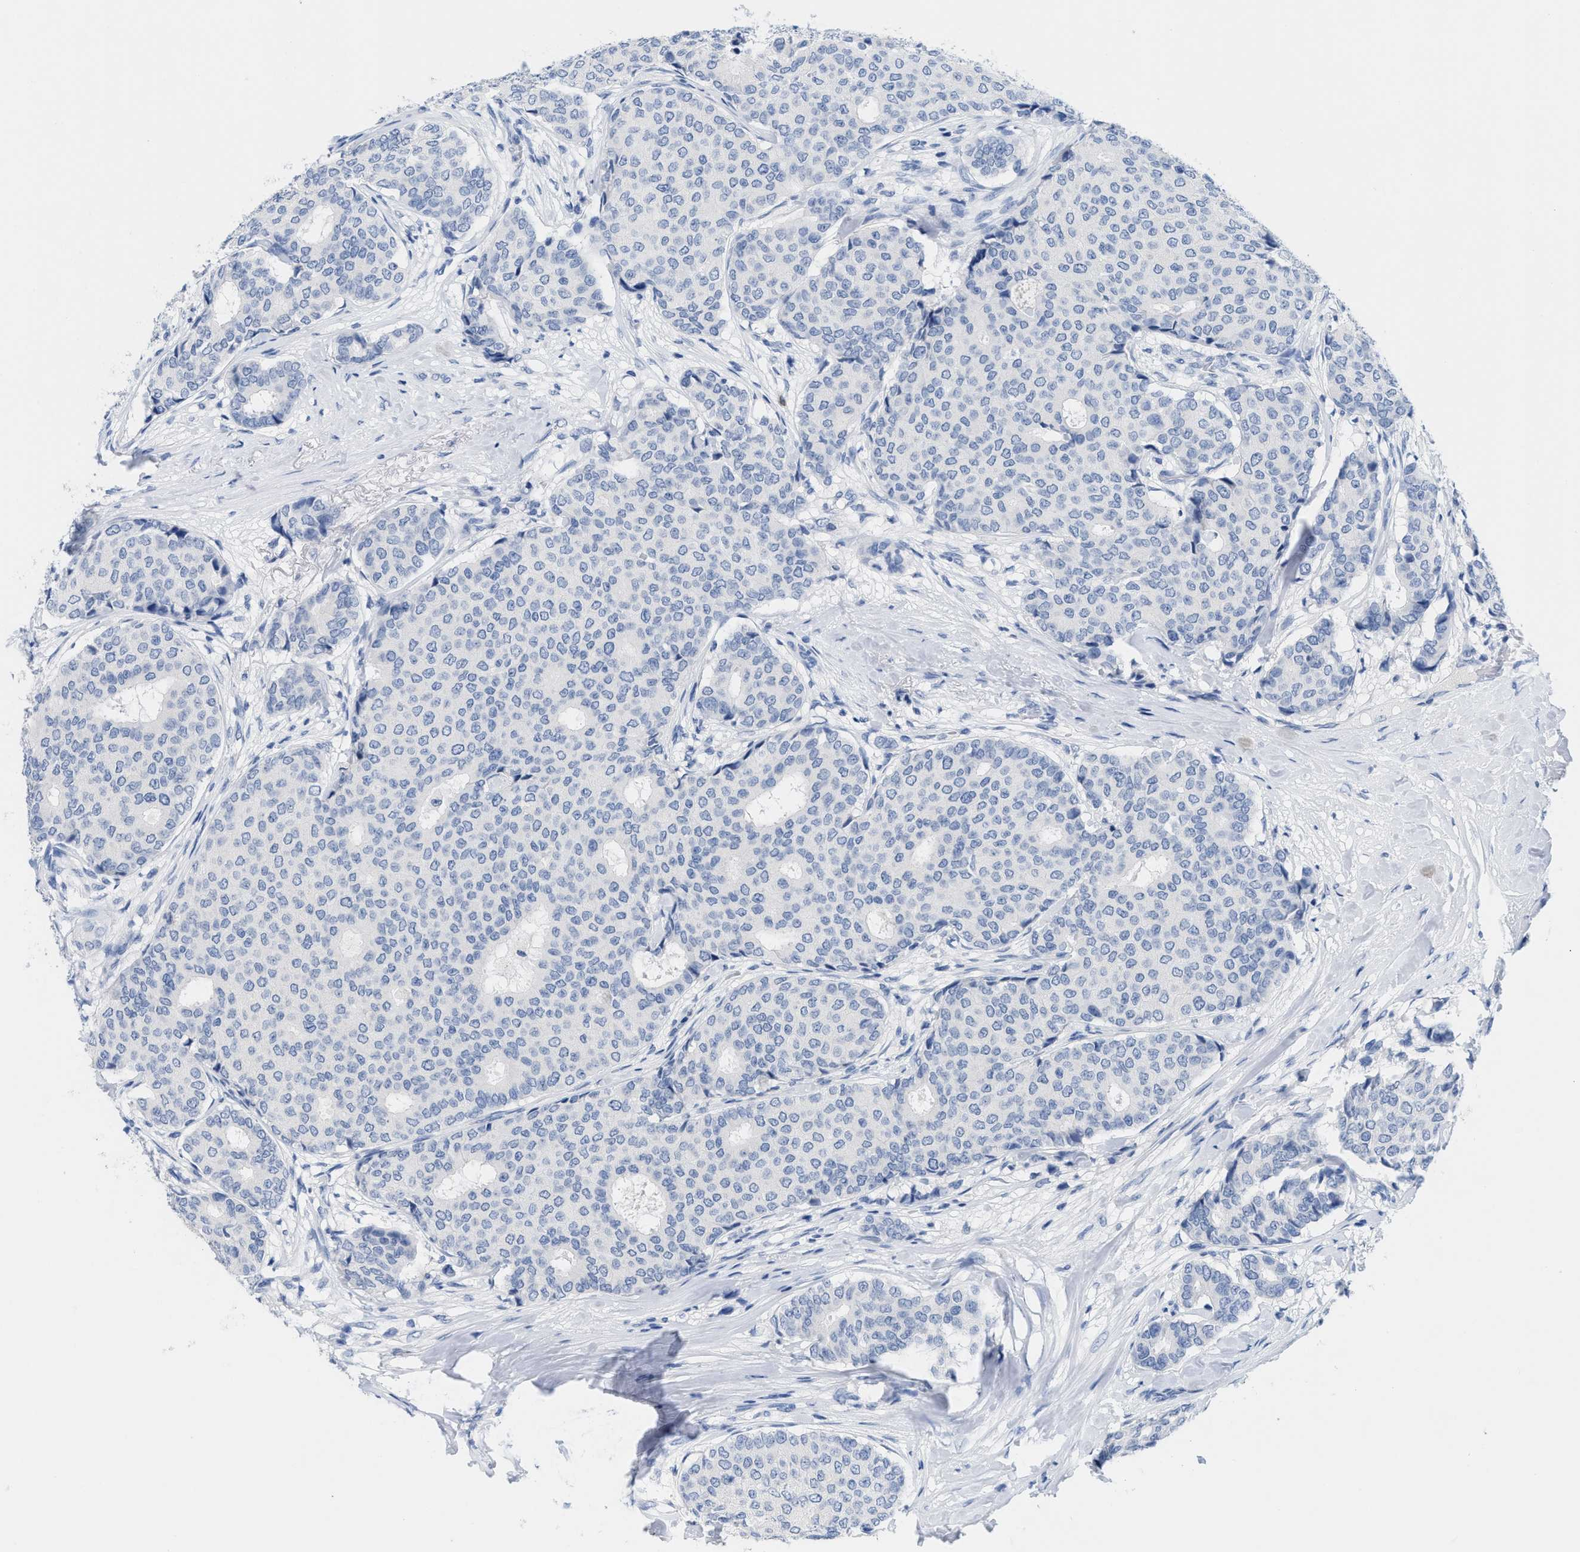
{"staining": {"intensity": "negative", "quantity": "none", "location": "none"}, "tissue": "breast cancer", "cell_type": "Tumor cells", "image_type": "cancer", "snomed": [{"axis": "morphology", "description": "Duct carcinoma"}, {"axis": "topography", "description": "Breast"}], "caption": "IHC micrograph of neoplastic tissue: human invasive ductal carcinoma (breast) stained with DAB displays no significant protein positivity in tumor cells.", "gene": "CR1", "patient": {"sex": "female", "age": 75}}